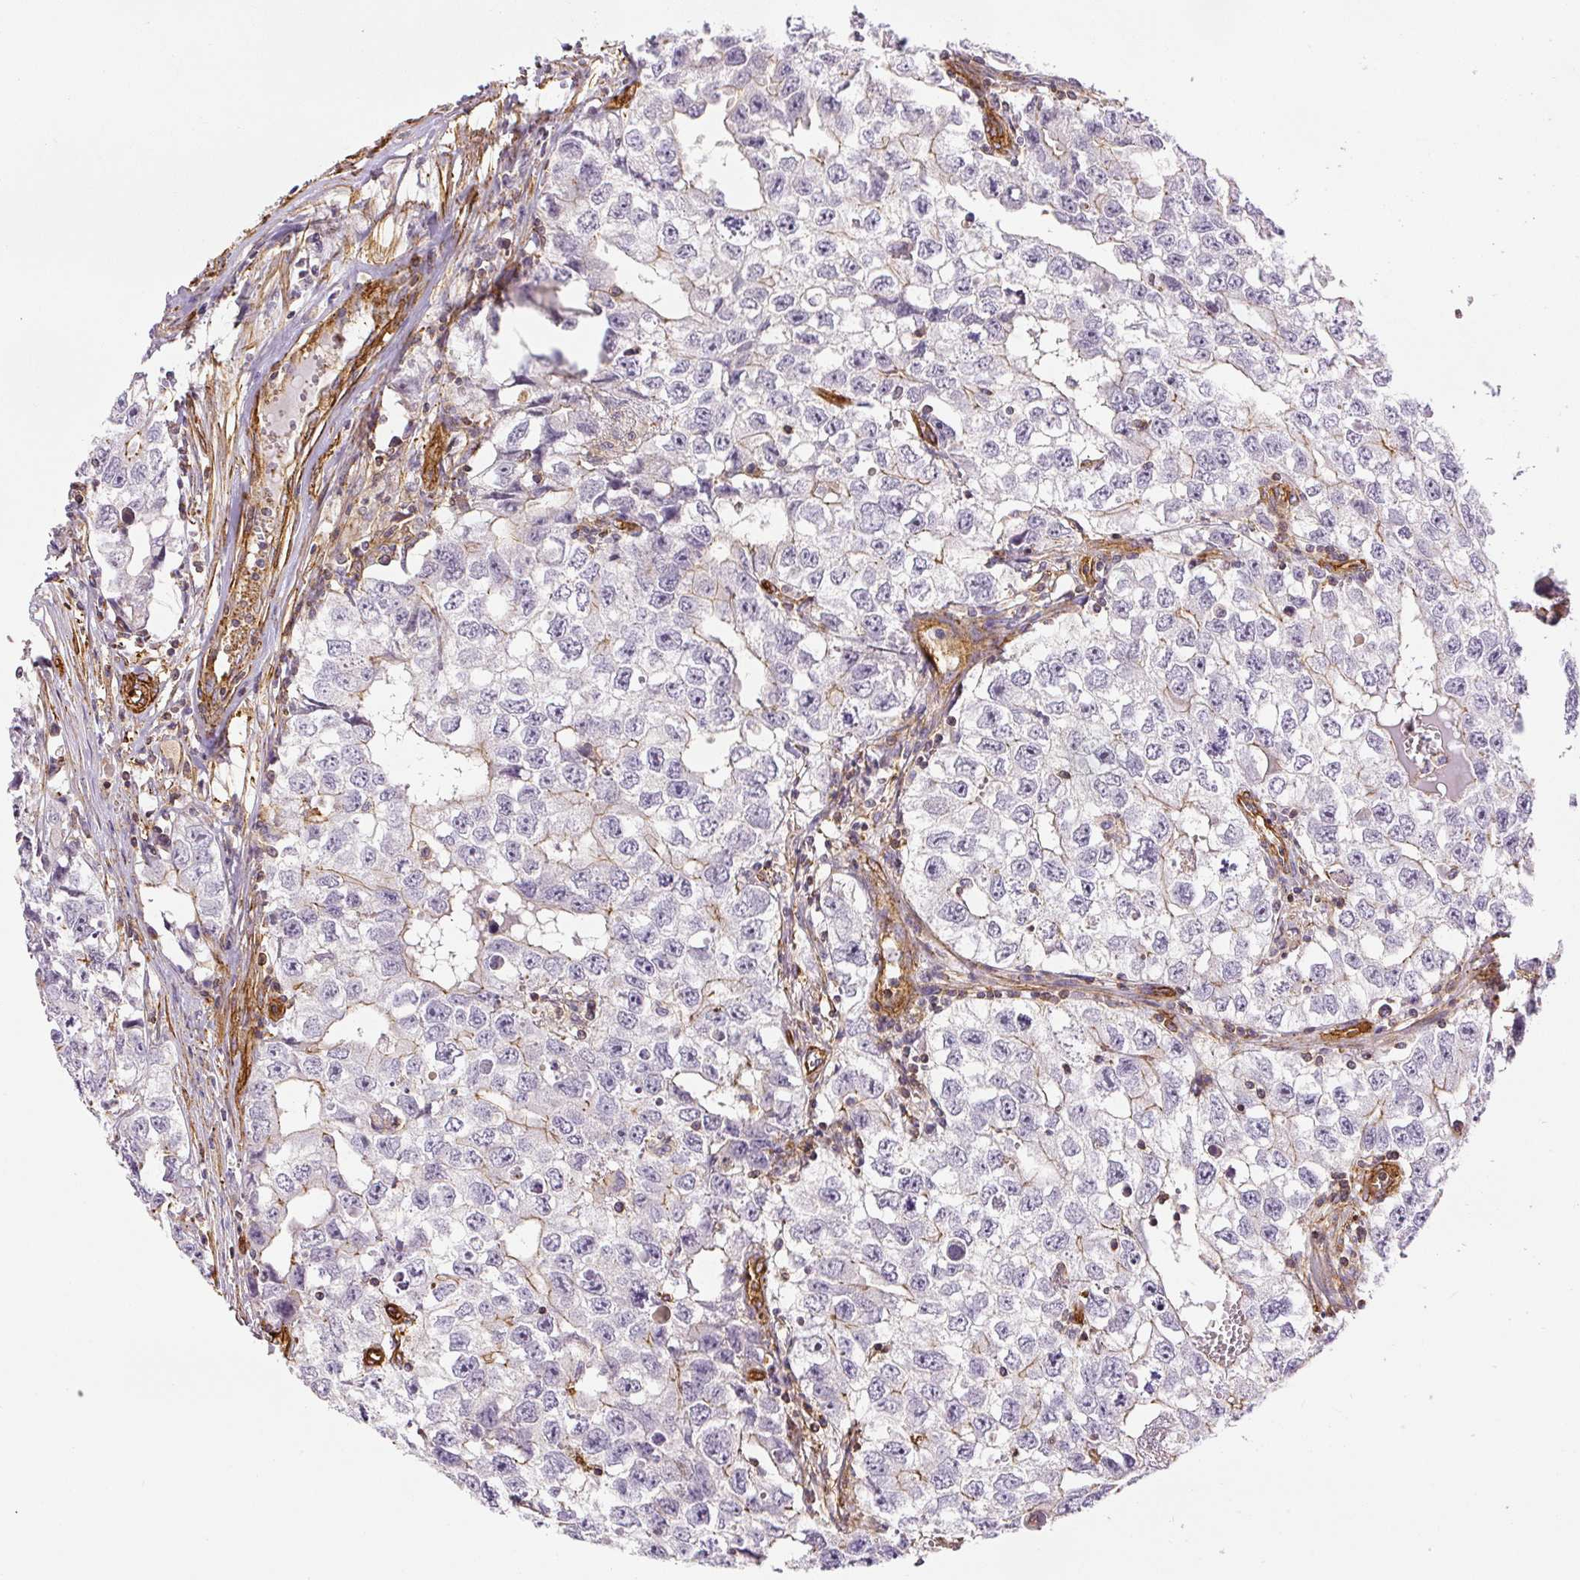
{"staining": {"intensity": "negative", "quantity": "none", "location": "none"}, "tissue": "testis cancer", "cell_type": "Tumor cells", "image_type": "cancer", "snomed": [{"axis": "morphology", "description": "Seminoma, NOS"}, {"axis": "morphology", "description": "Carcinoma, Embryonal, NOS"}, {"axis": "topography", "description": "Testis"}], "caption": "Tumor cells show no significant staining in testis cancer (embryonal carcinoma). Brightfield microscopy of IHC stained with DAB (3,3'-diaminobenzidine) (brown) and hematoxylin (blue), captured at high magnification.", "gene": "MYL12A", "patient": {"sex": "male", "age": 43}}